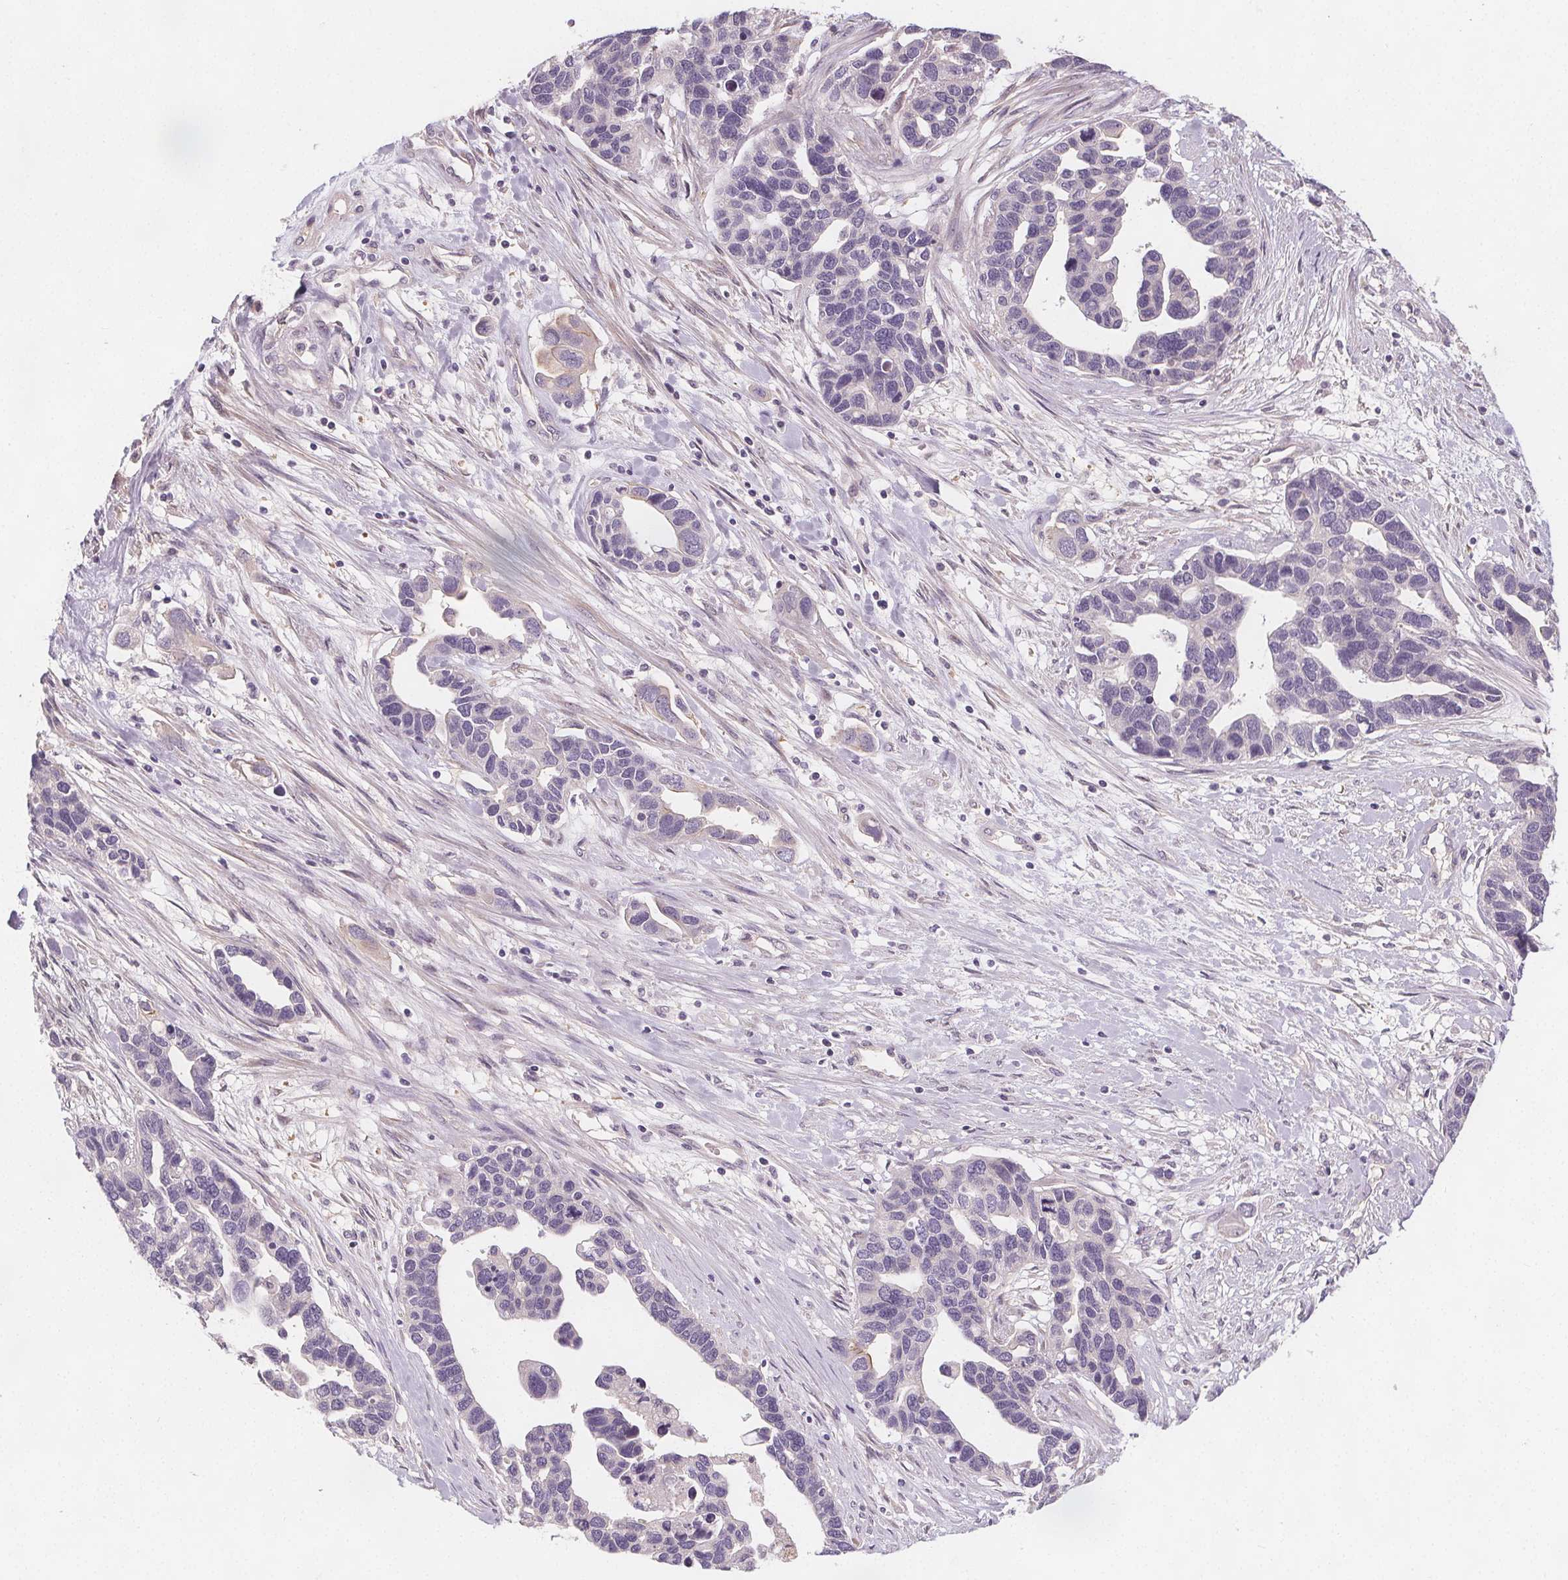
{"staining": {"intensity": "negative", "quantity": "none", "location": "none"}, "tissue": "ovarian cancer", "cell_type": "Tumor cells", "image_type": "cancer", "snomed": [{"axis": "morphology", "description": "Cystadenocarcinoma, serous, NOS"}, {"axis": "topography", "description": "Ovary"}], "caption": "Tumor cells are negative for brown protein staining in serous cystadenocarcinoma (ovarian). (DAB immunohistochemistry (IHC) with hematoxylin counter stain).", "gene": "VNN1", "patient": {"sex": "female", "age": 54}}